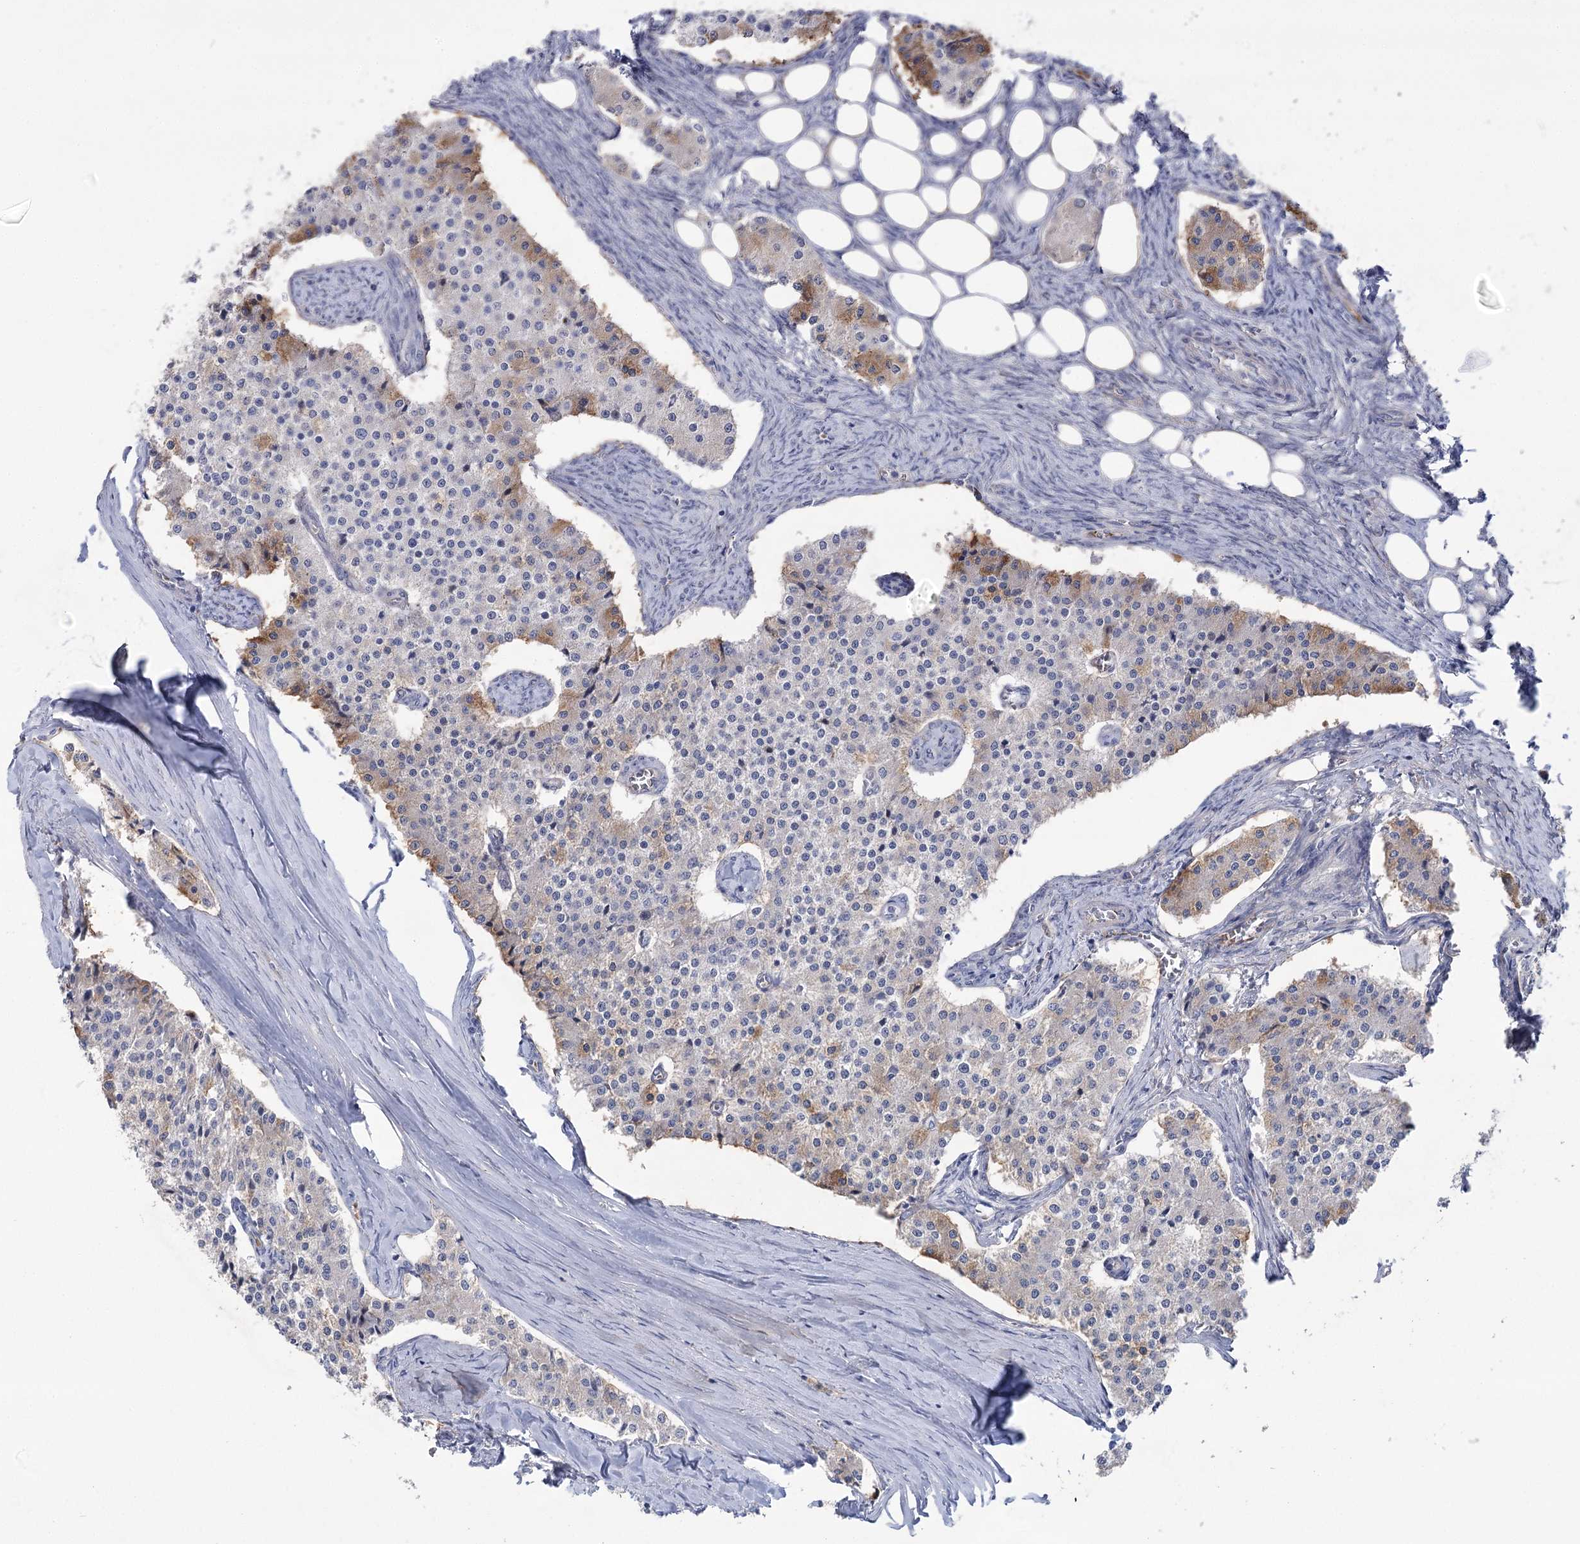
{"staining": {"intensity": "weak", "quantity": "<25%", "location": "cytoplasmic/membranous"}, "tissue": "carcinoid", "cell_type": "Tumor cells", "image_type": "cancer", "snomed": [{"axis": "morphology", "description": "Carcinoid, malignant, NOS"}, {"axis": "topography", "description": "Colon"}], "caption": "Tumor cells are negative for brown protein staining in malignant carcinoid.", "gene": "CCDC88A", "patient": {"sex": "female", "age": 52}}